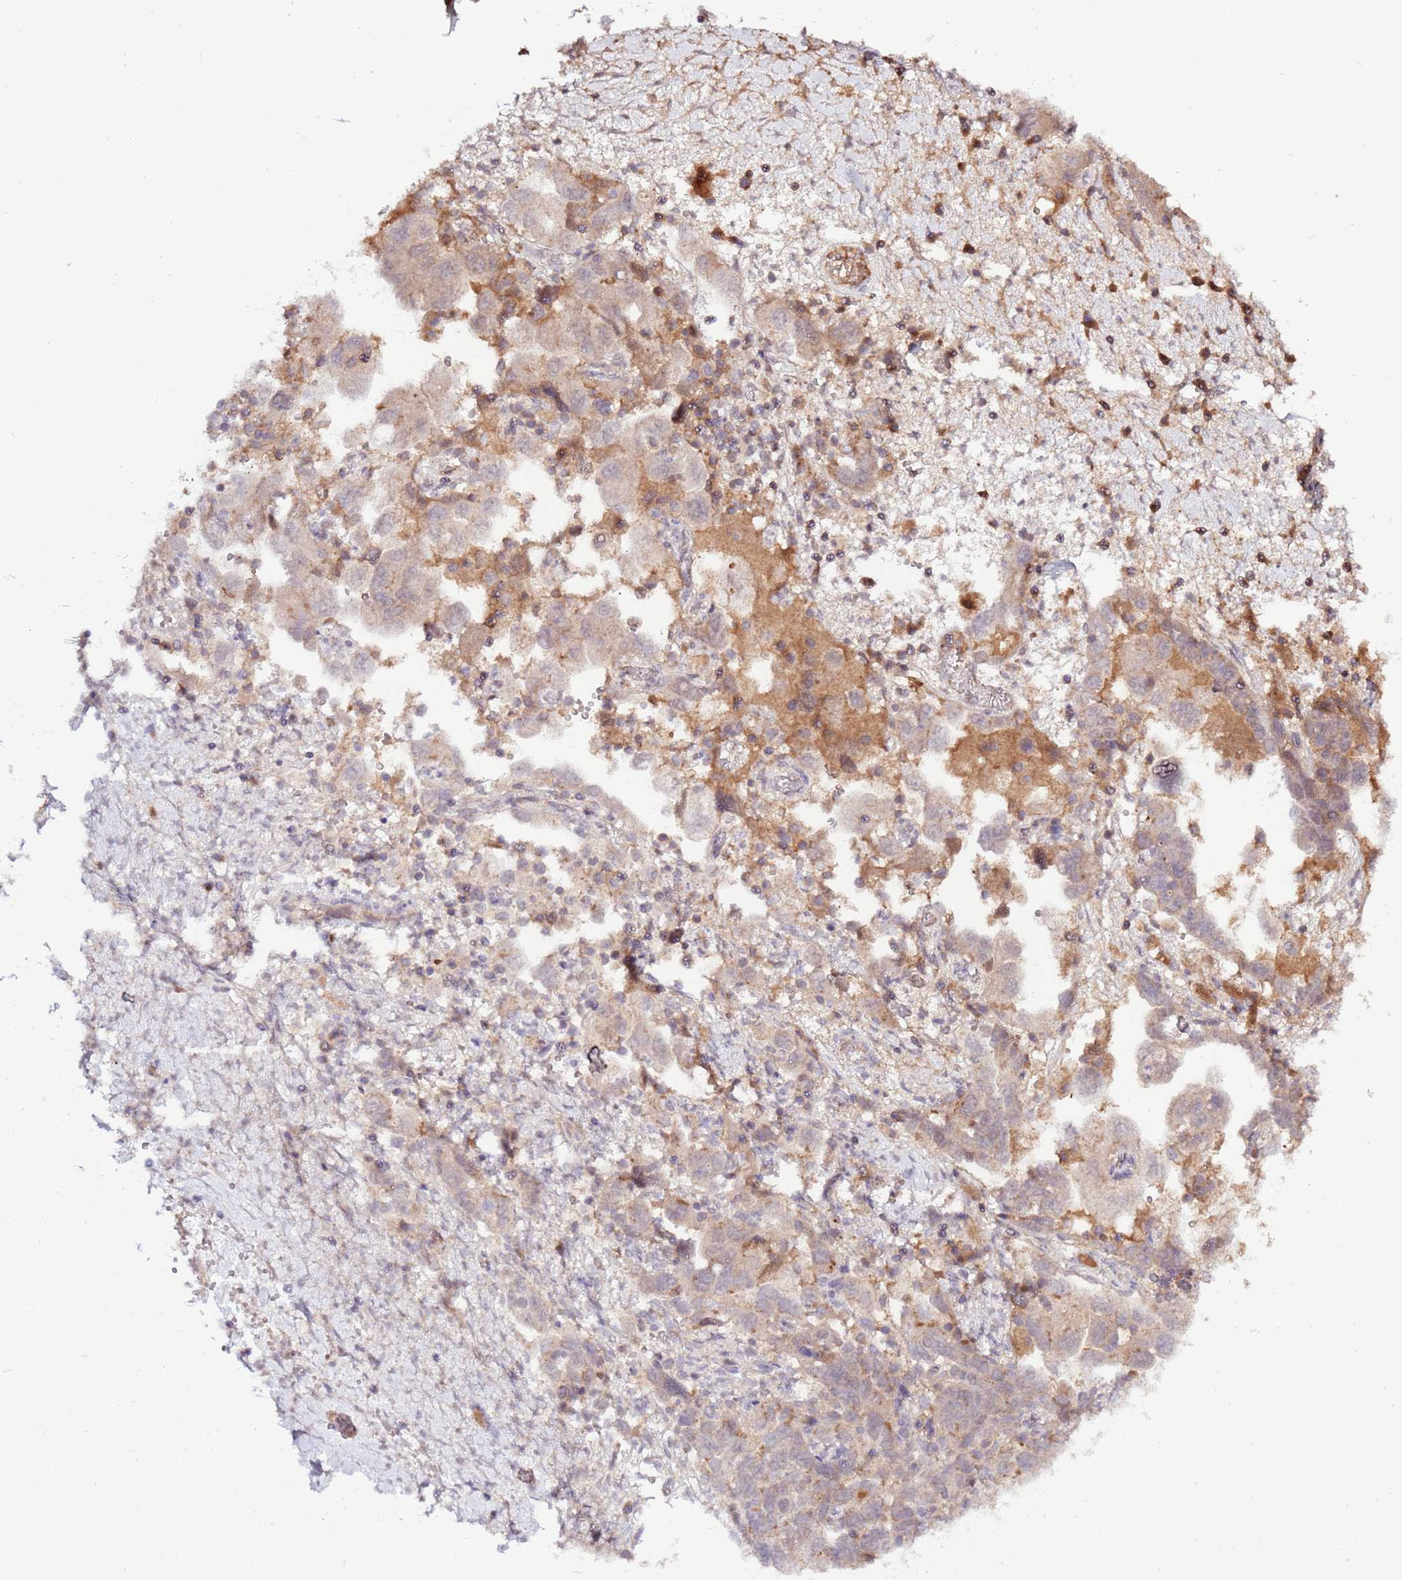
{"staining": {"intensity": "moderate", "quantity": "<25%", "location": "cytoplasmic/membranous"}, "tissue": "ovarian cancer", "cell_type": "Tumor cells", "image_type": "cancer", "snomed": [{"axis": "morphology", "description": "Carcinoma, NOS"}, {"axis": "morphology", "description": "Cystadenocarcinoma, serous, NOS"}, {"axis": "topography", "description": "Ovary"}], "caption": "An image of human ovarian cancer (serous cystadenocarcinoma) stained for a protein displays moderate cytoplasmic/membranous brown staining in tumor cells. The staining was performed using DAB, with brown indicating positive protein expression. Nuclei are stained blue with hematoxylin.", "gene": "ZNF624", "patient": {"sex": "female", "age": 69}}